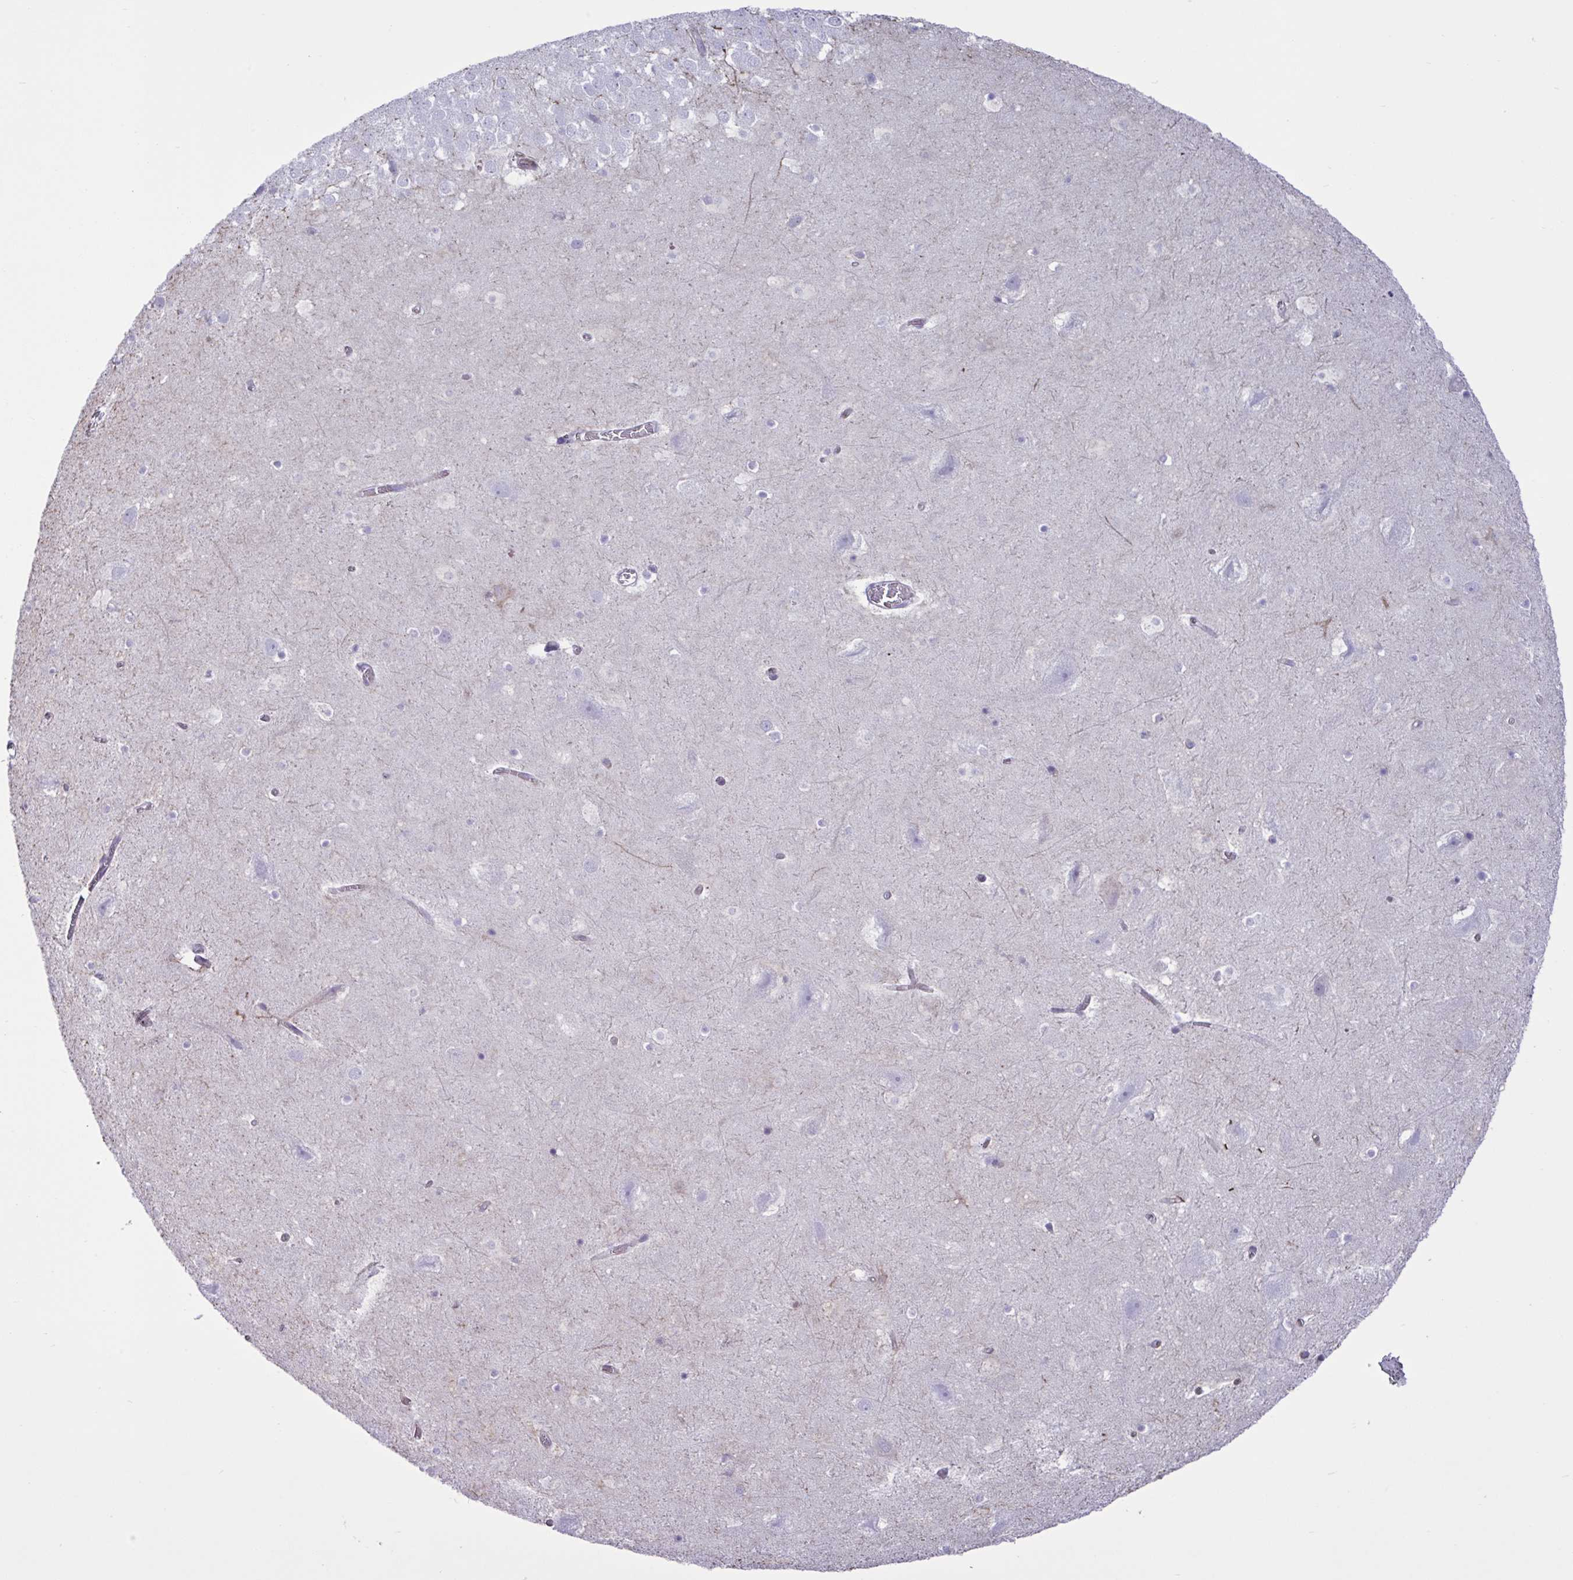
{"staining": {"intensity": "negative", "quantity": "none", "location": "none"}, "tissue": "hippocampus", "cell_type": "Glial cells", "image_type": "normal", "snomed": [{"axis": "morphology", "description": "Normal tissue, NOS"}, {"axis": "topography", "description": "Hippocampus"}], "caption": "Immunohistochemistry of unremarkable hippocampus reveals no positivity in glial cells.", "gene": "TMEM86B", "patient": {"sex": "female", "age": 42}}